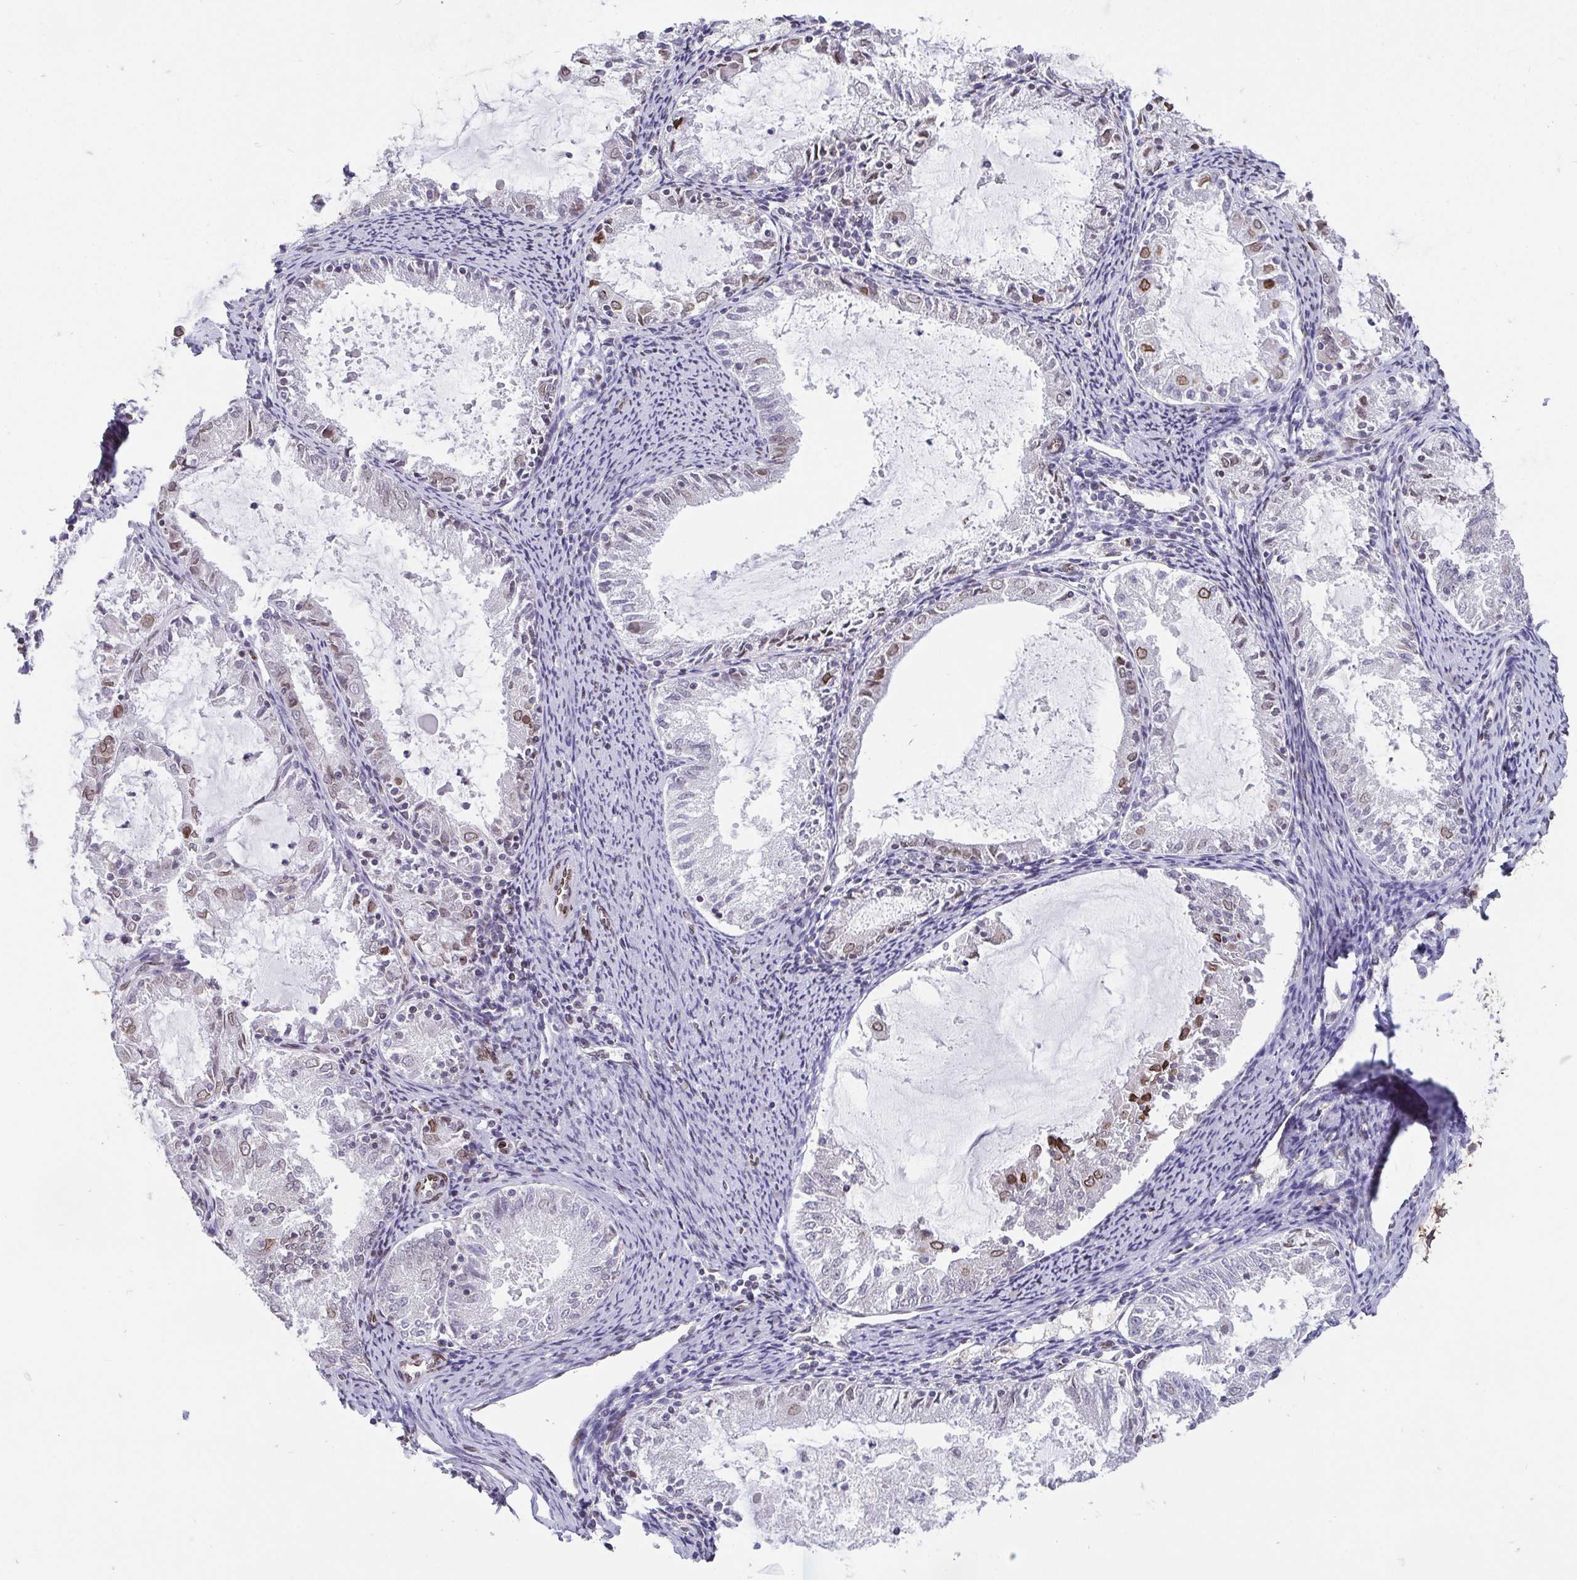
{"staining": {"intensity": "strong", "quantity": "<25%", "location": "cytoplasmic/membranous,nuclear"}, "tissue": "endometrial cancer", "cell_type": "Tumor cells", "image_type": "cancer", "snomed": [{"axis": "morphology", "description": "Adenocarcinoma, NOS"}, {"axis": "topography", "description": "Endometrium"}], "caption": "Protein expression analysis of human endometrial cancer (adenocarcinoma) reveals strong cytoplasmic/membranous and nuclear expression in about <25% of tumor cells. (IHC, brightfield microscopy, high magnification).", "gene": "EMD", "patient": {"sex": "female", "age": 57}}